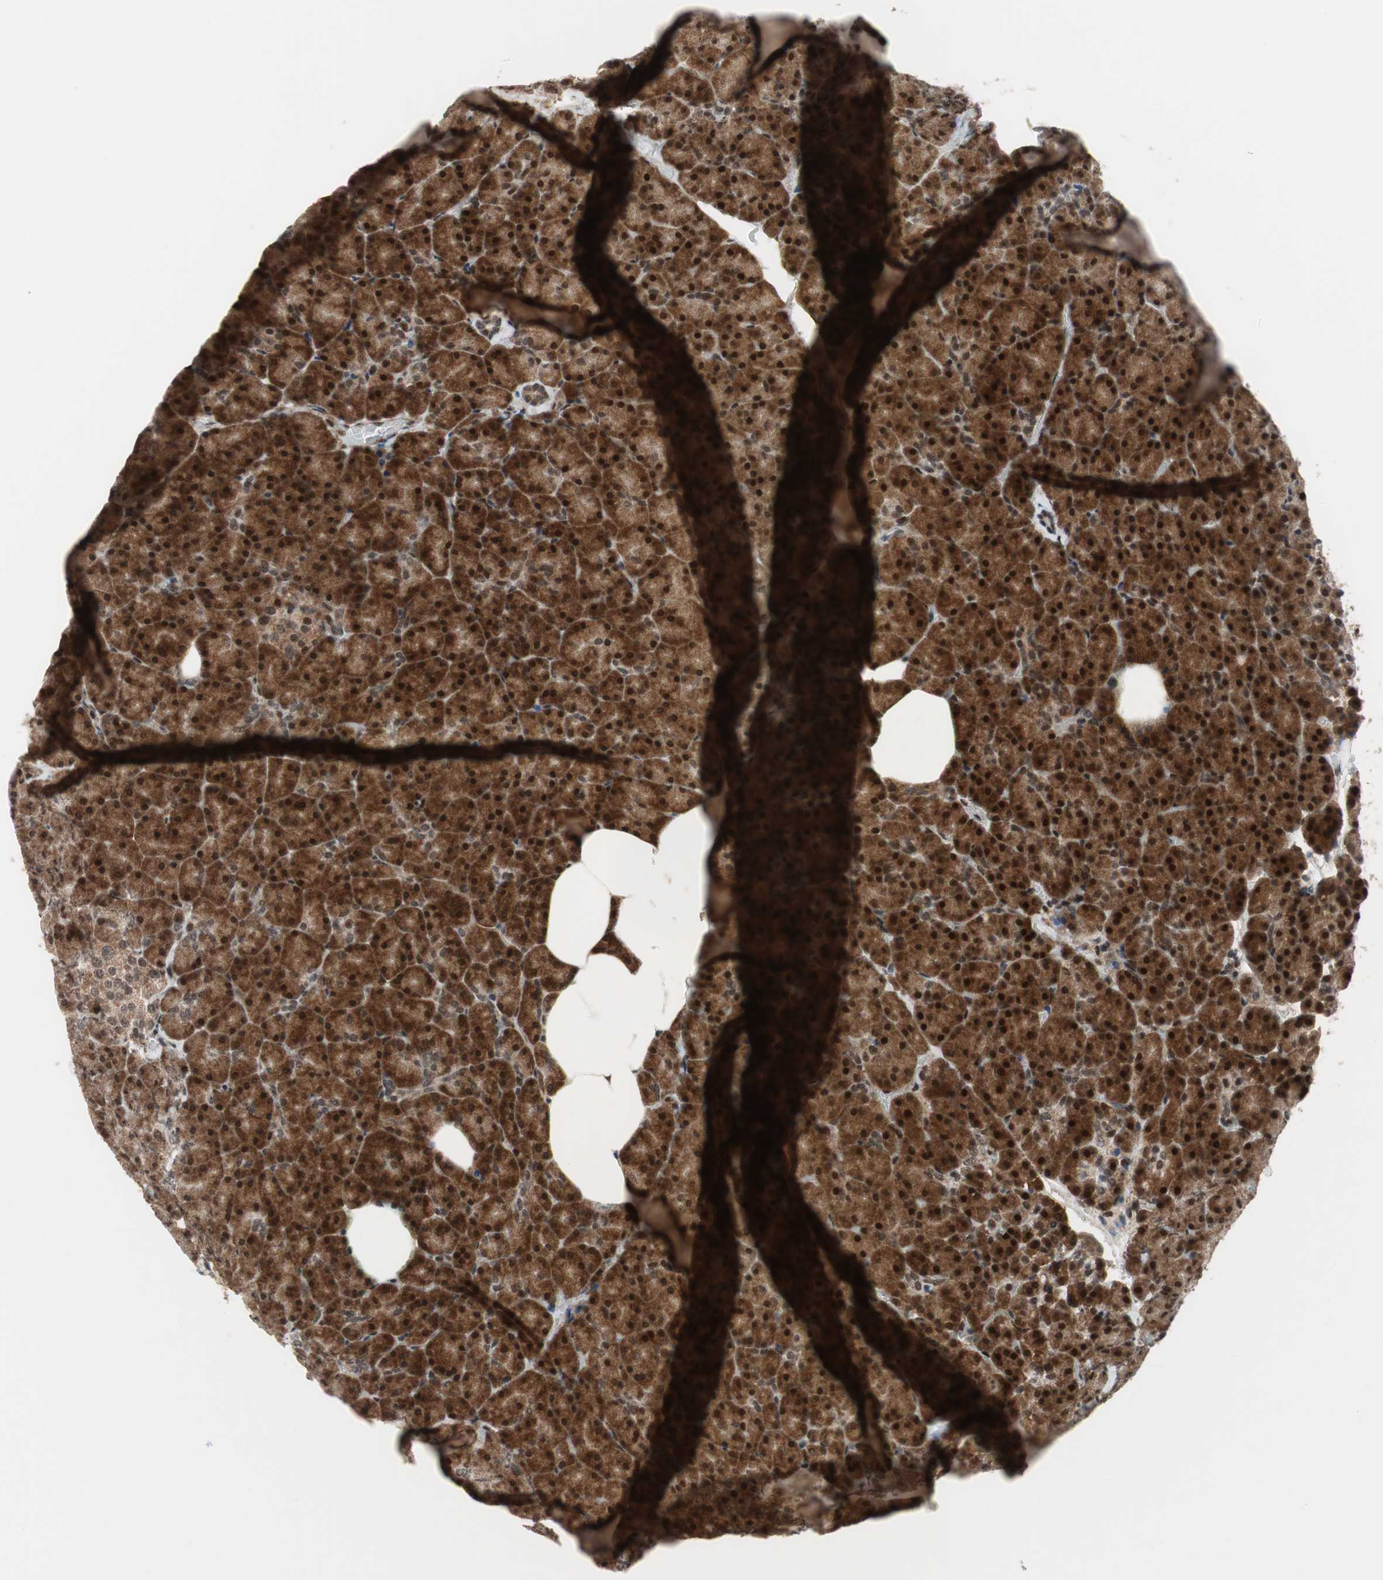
{"staining": {"intensity": "strong", "quantity": ">75%", "location": "cytoplasmic/membranous,nuclear"}, "tissue": "pancreas", "cell_type": "Exocrine glandular cells", "image_type": "normal", "snomed": [{"axis": "morphology", "description": "Normal tissue, NOS"}, {"axis": "topography", "description": "Pancreas"}], "caption": "Brown immunohistochemical staining in unremarkable pancreas demonstrates strong cytoplasmic/membranous,nuclear staining in about >75% of exocrine glandular cells. The staining was performed using DAB, with brown indicating positive protein expression. Nuclei are stained blue with hematoxylin.", "gene": "TCF12", "patient": {"sex": "female", "age": 35}}